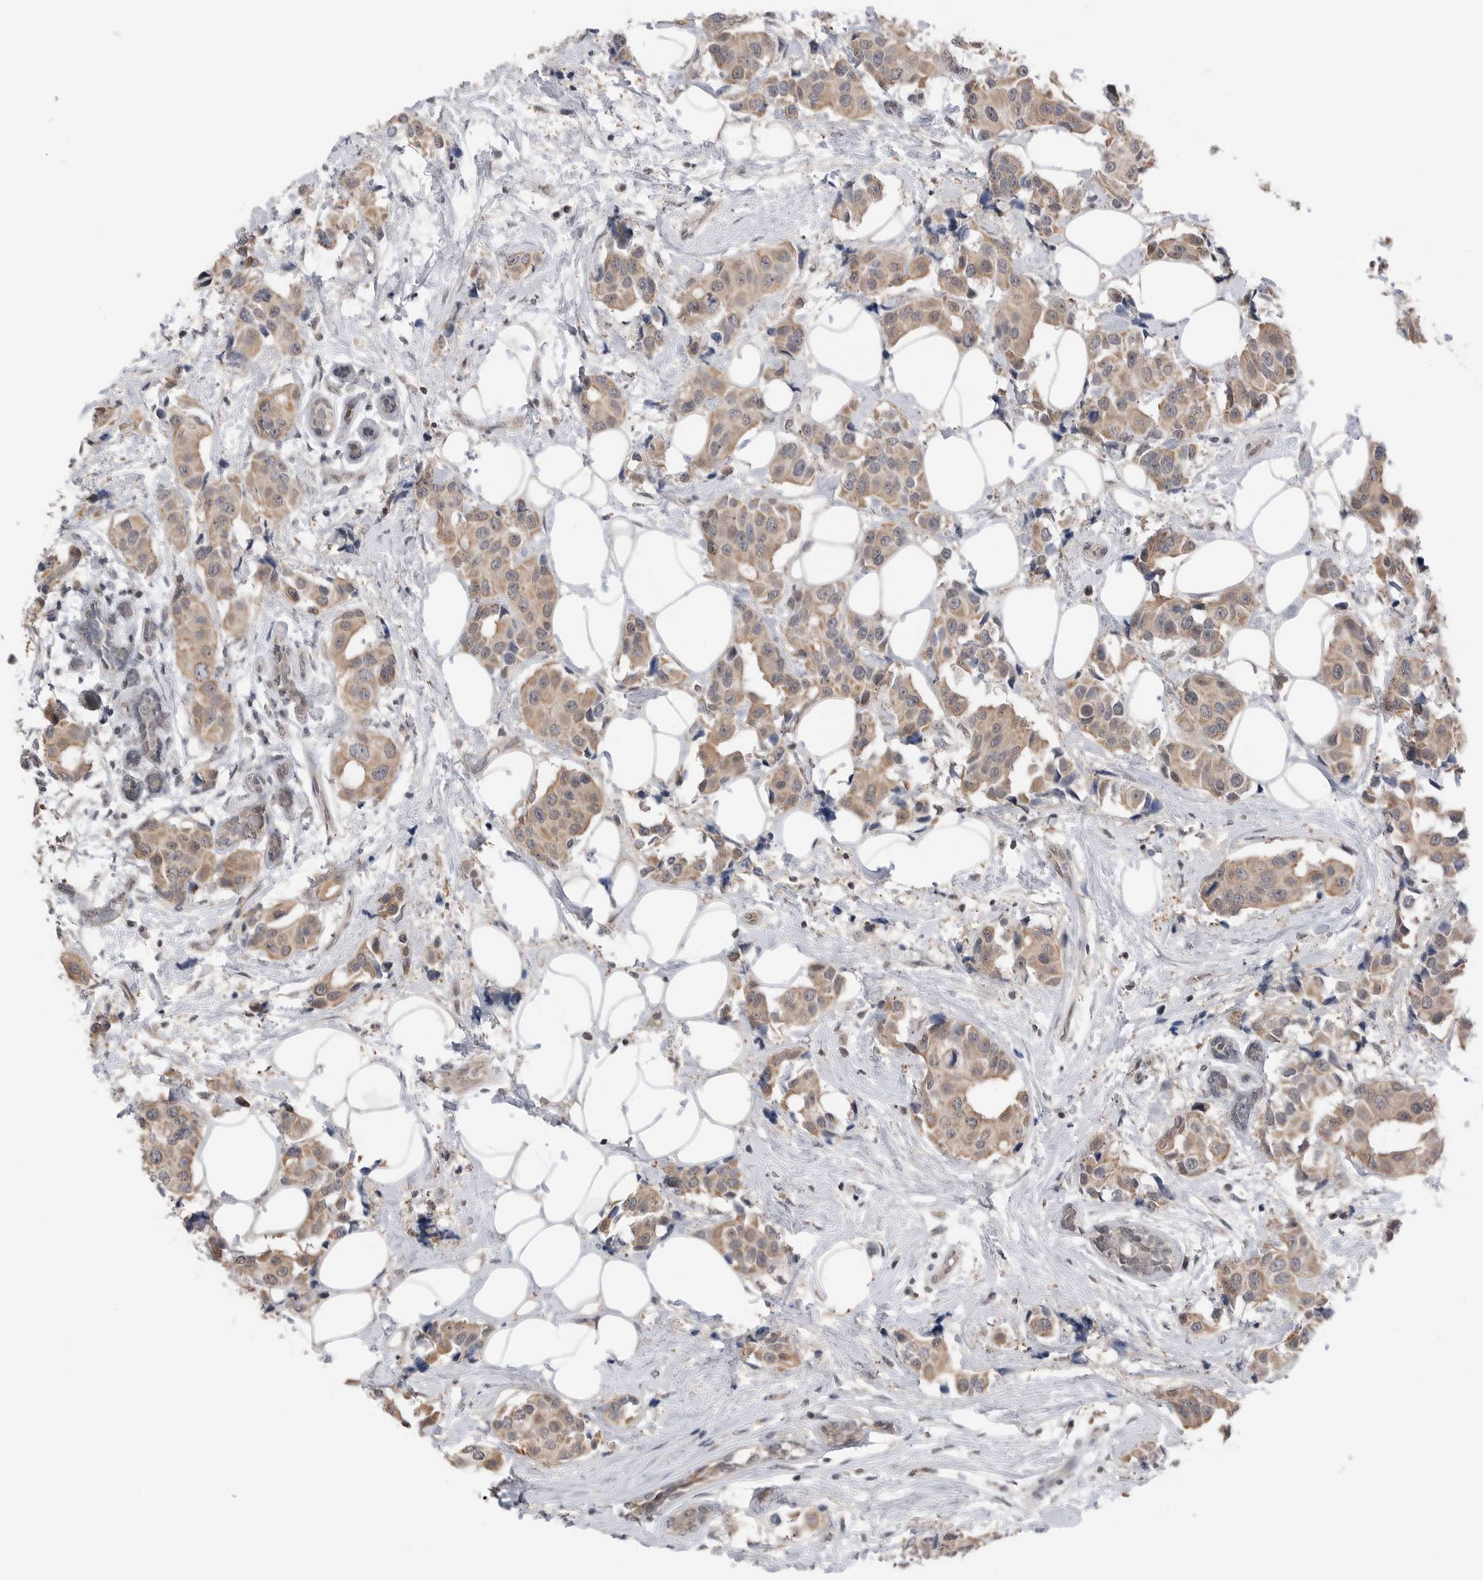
{"staining": {"intensity": "moderate", "quantity": ">75%", "location": "cytoplasmic/membranous"}, "tissue": "breast cancer", "cell_type": "Tumor cells", "image_type": "cancer", "snomed": [{"axis": "morphology", "description": "Normal tissue, NOS"}, {"axis": "morphology", "description": "Duct carcinoma"}, {"axis": "topography", "description": "Breast"}], "caption": "This micrograph reveals immunohistochemistry staining of human breast intraductal carcinoma, with medium moderate cytoplasmic/membranous positivity in about >75% of tumor cells.", "gene": "PEAK1", "patient": {"sex": "female", "age": 39}}